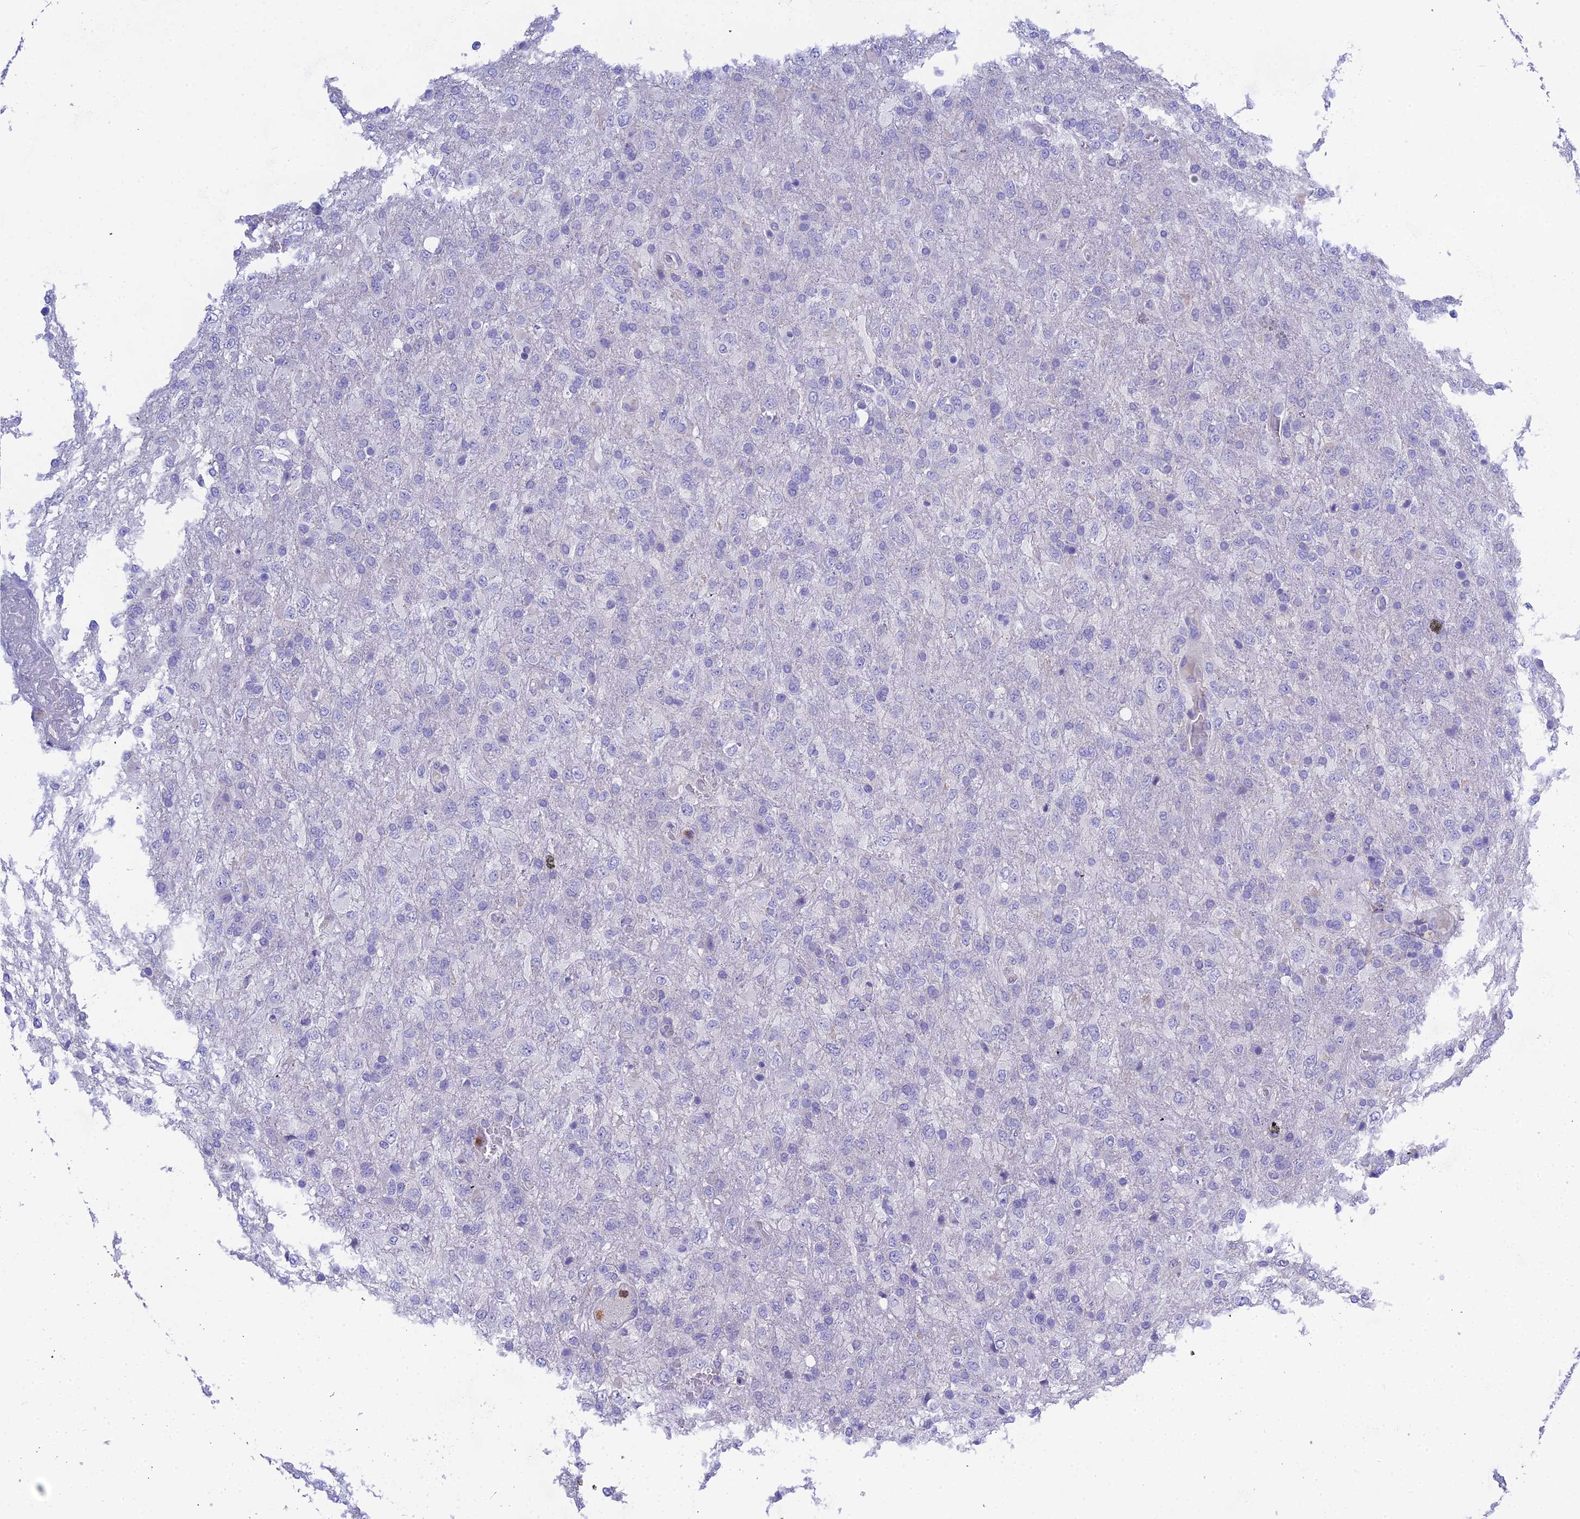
{"staining": {"intensity": "negative", "quantity": "none", "location": "none"}, "tissue": "glioma", "cell_type": "Tumor cells", "image_type": "cancer", "snomed": [{"axis": "morphology", "description": "Glioma, malignant, High grade"}, {"axis": "topography", "description": "Brain"}], "caption": "The histopathology image displays no significant expression in tumor cells of high-grade glioma (malignant).", "gene": "KIAA0408", "patient": {"sex": "female", "age": 74}}